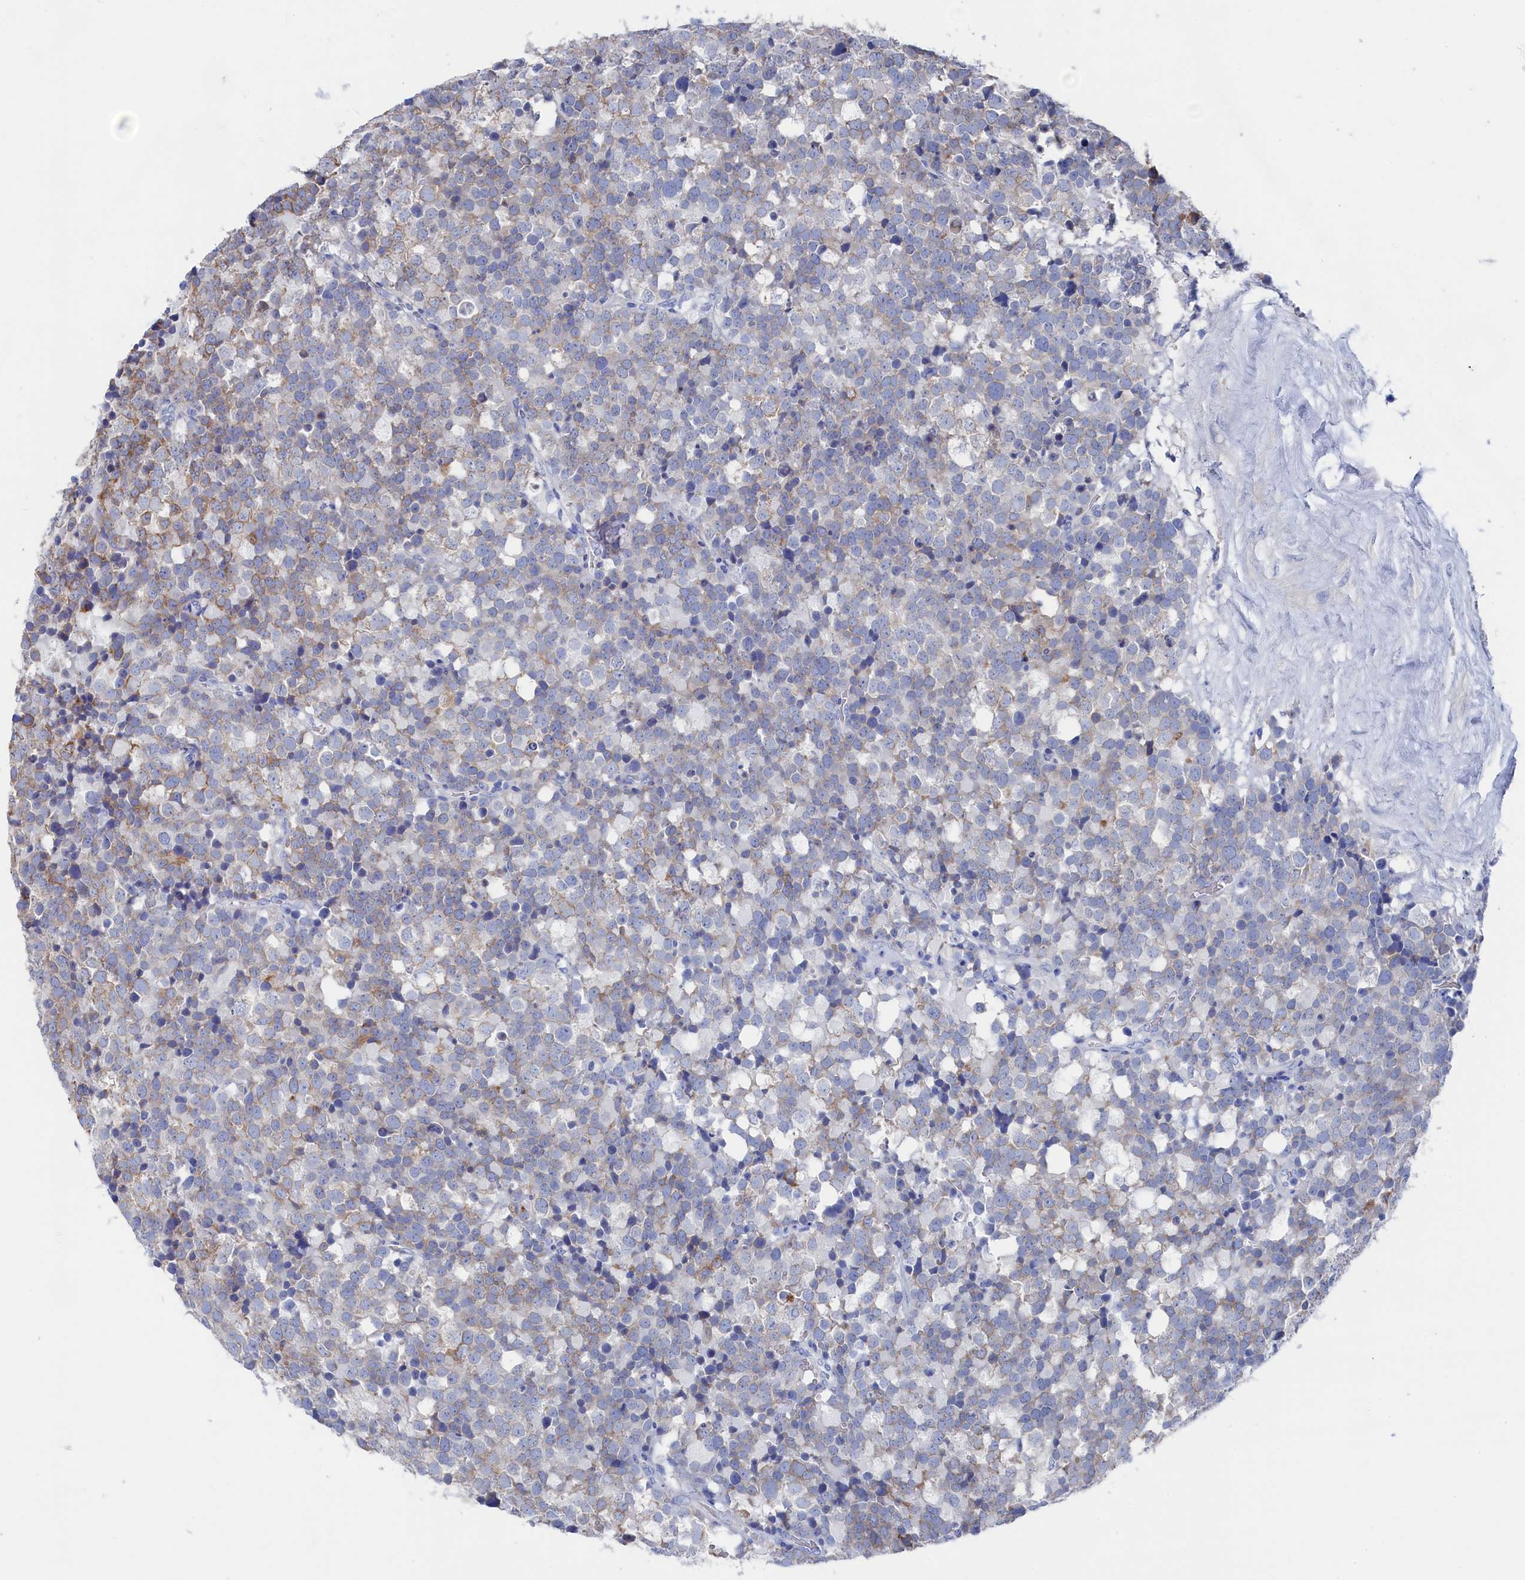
{"staining": {"intensity": "weak", "quantity": "<25%", "location": "cytoplasmic/membranous"}, "tissue": "testis cancer", "cell_type": "Tumor cells", "image_type": "cancer", "snomed": [{"axis": "morphology", "description": "Seminoma, NOS"}, {"axis": "topography", "description": "Testis"}], "caption": "IHC of human seminoma (testis) exhibits no staining in tumor cells. (Brightfield microscopy of DAB (3,3'-diaminobenzidine) IHC at high magnification).", "gene": "TMOD2", "patient": {"sex": "male", "age": 71}}